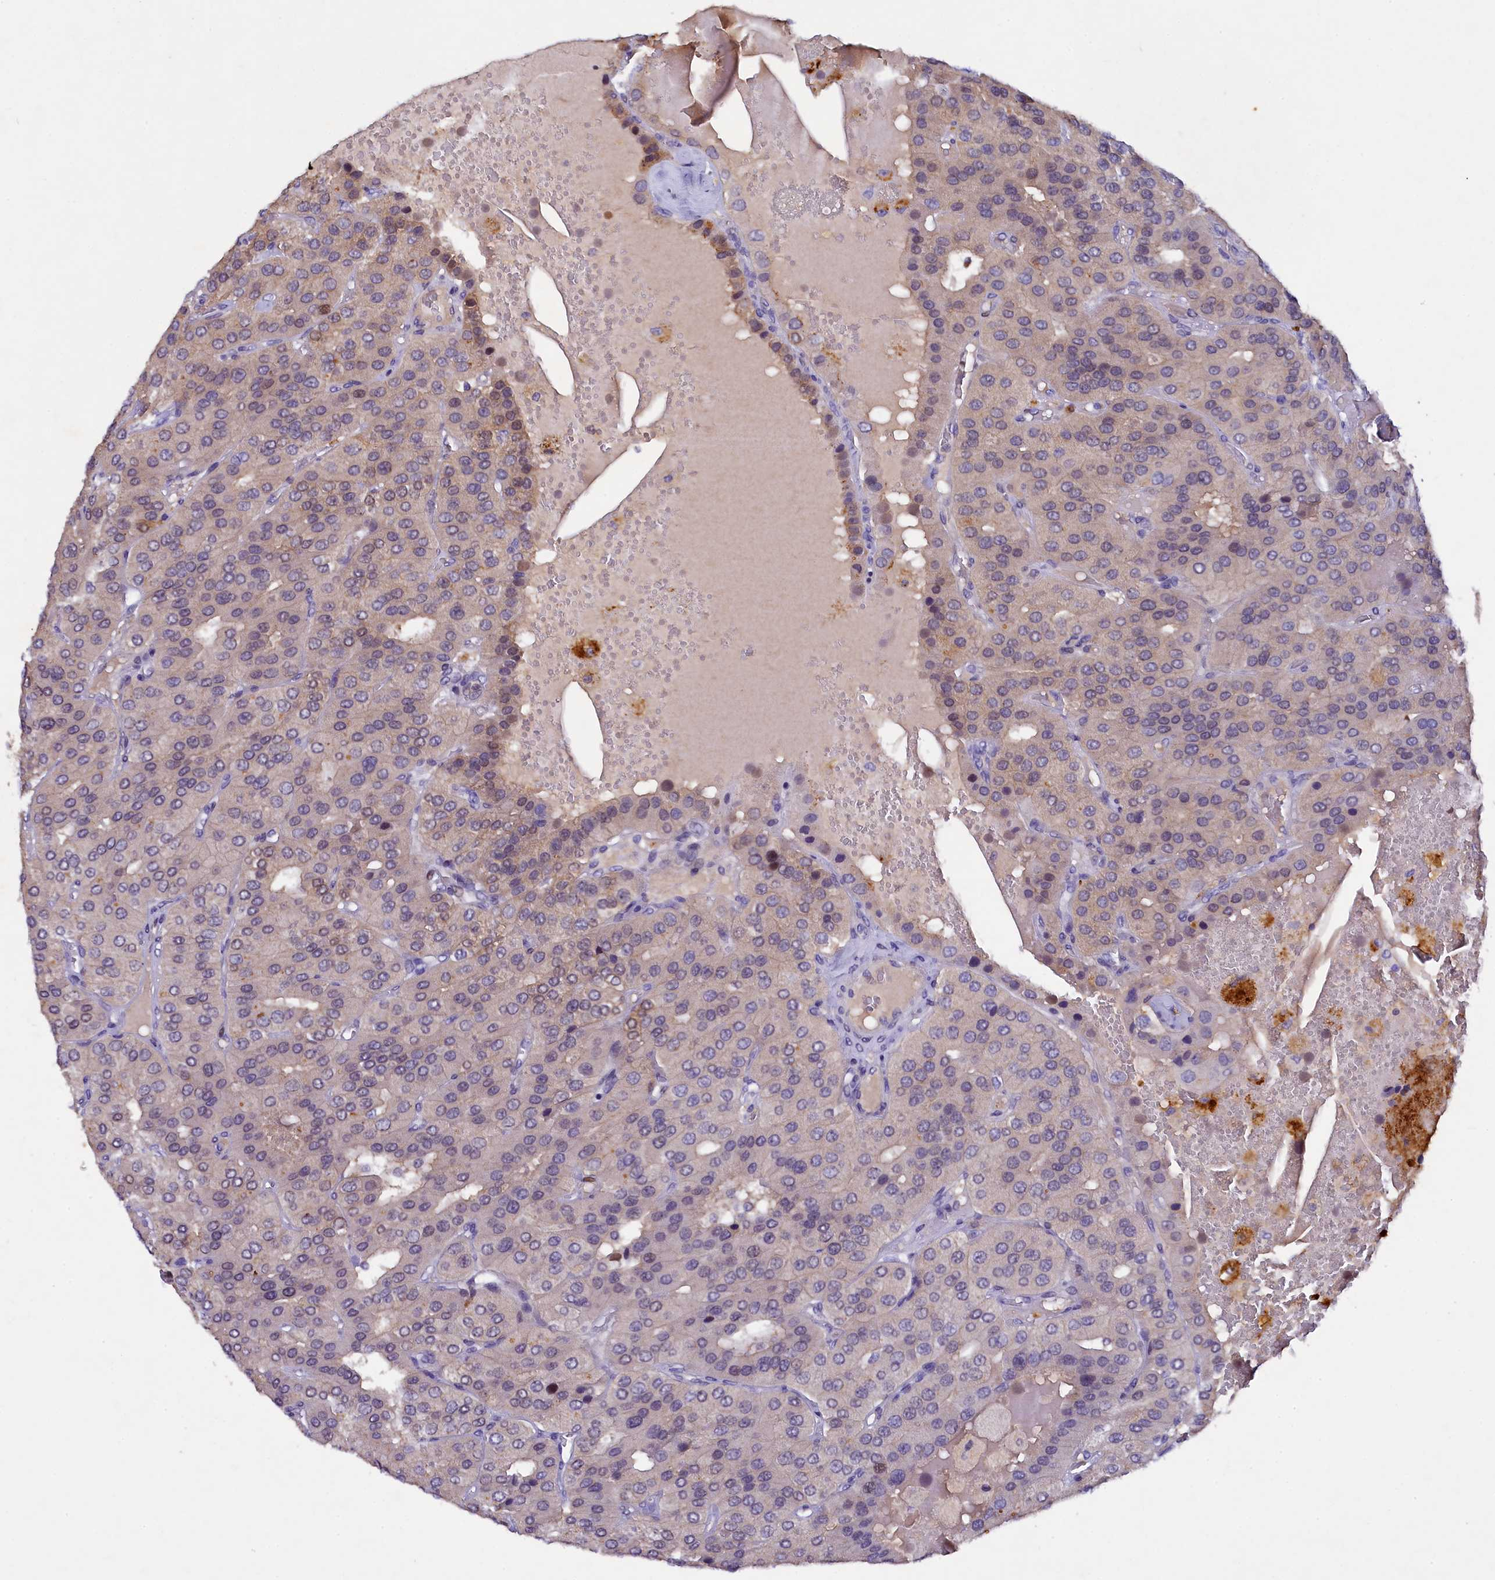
{"staining": {"intensity": "weak", "quantity": "<25%", "location": "cytoplasmic/membranous"}, "tissue": "parathyroid gland", "cell_type": "Glandular cells", "image_type": "normal", "snomed": [{"axis": "morphology", "description": "Normal tissue, NOS"}, {"axis": "morphology", "description": "Adenoma, NOS"}, {"axis": "topography", "description": "Parathyroid gland"}], "caption": "Immunohistochemistry (IHC) histopathology image of normal parathyroid gland stained for a protein (brown), which demonstrates no positivity in glandular cells.", "gene": "TGDS", "patient": {"sex": "female", "age": 86}}